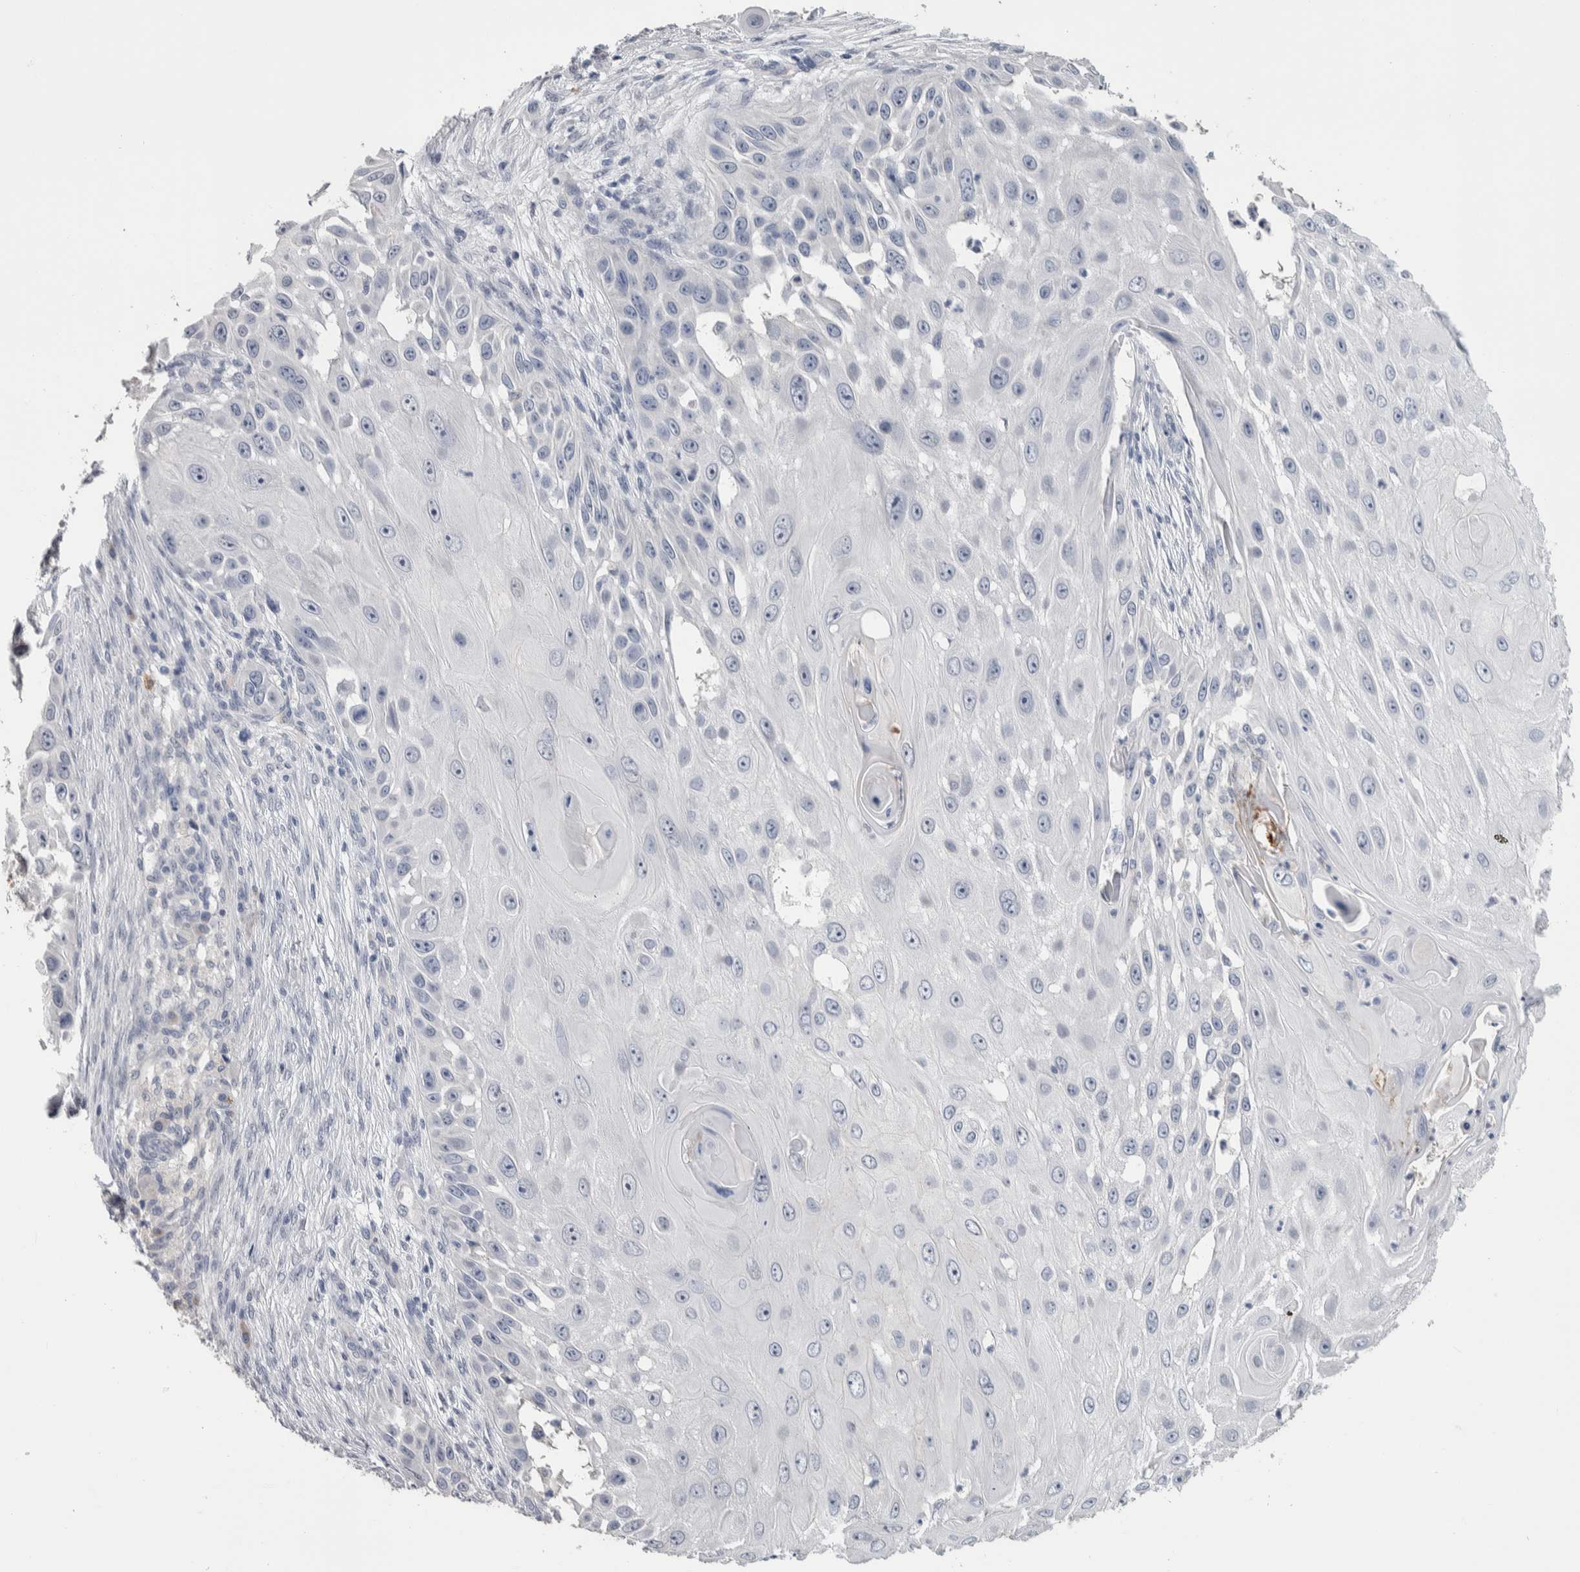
{"staining": {"intensity": "negative", "quantity": "none", "location": "none"}, "tissue": "skin cancer", "cell_type": "Tumor cells", "image_type": "cancer", "snomed": [{"axis": "morphology", "description": "Squamous cell carcinoma, NOS"}, {"axis": "topography", "description": "Skin"}], "caption": "Immunohistochemistry image of neoplastic tissue: human skin cancer stained with DAB (3,3'-diaminobenzidine) exhibits no significant protein positivity in tumor cells. Brightfield microscopy of immunohistochemistry stained with DAB (3,3'-diaminobenzidine) (brown) and hematoxylin (blue), captured at high magnification.", "gene": "TMEM102", "patient": {"sex": "female", "age": 44}}